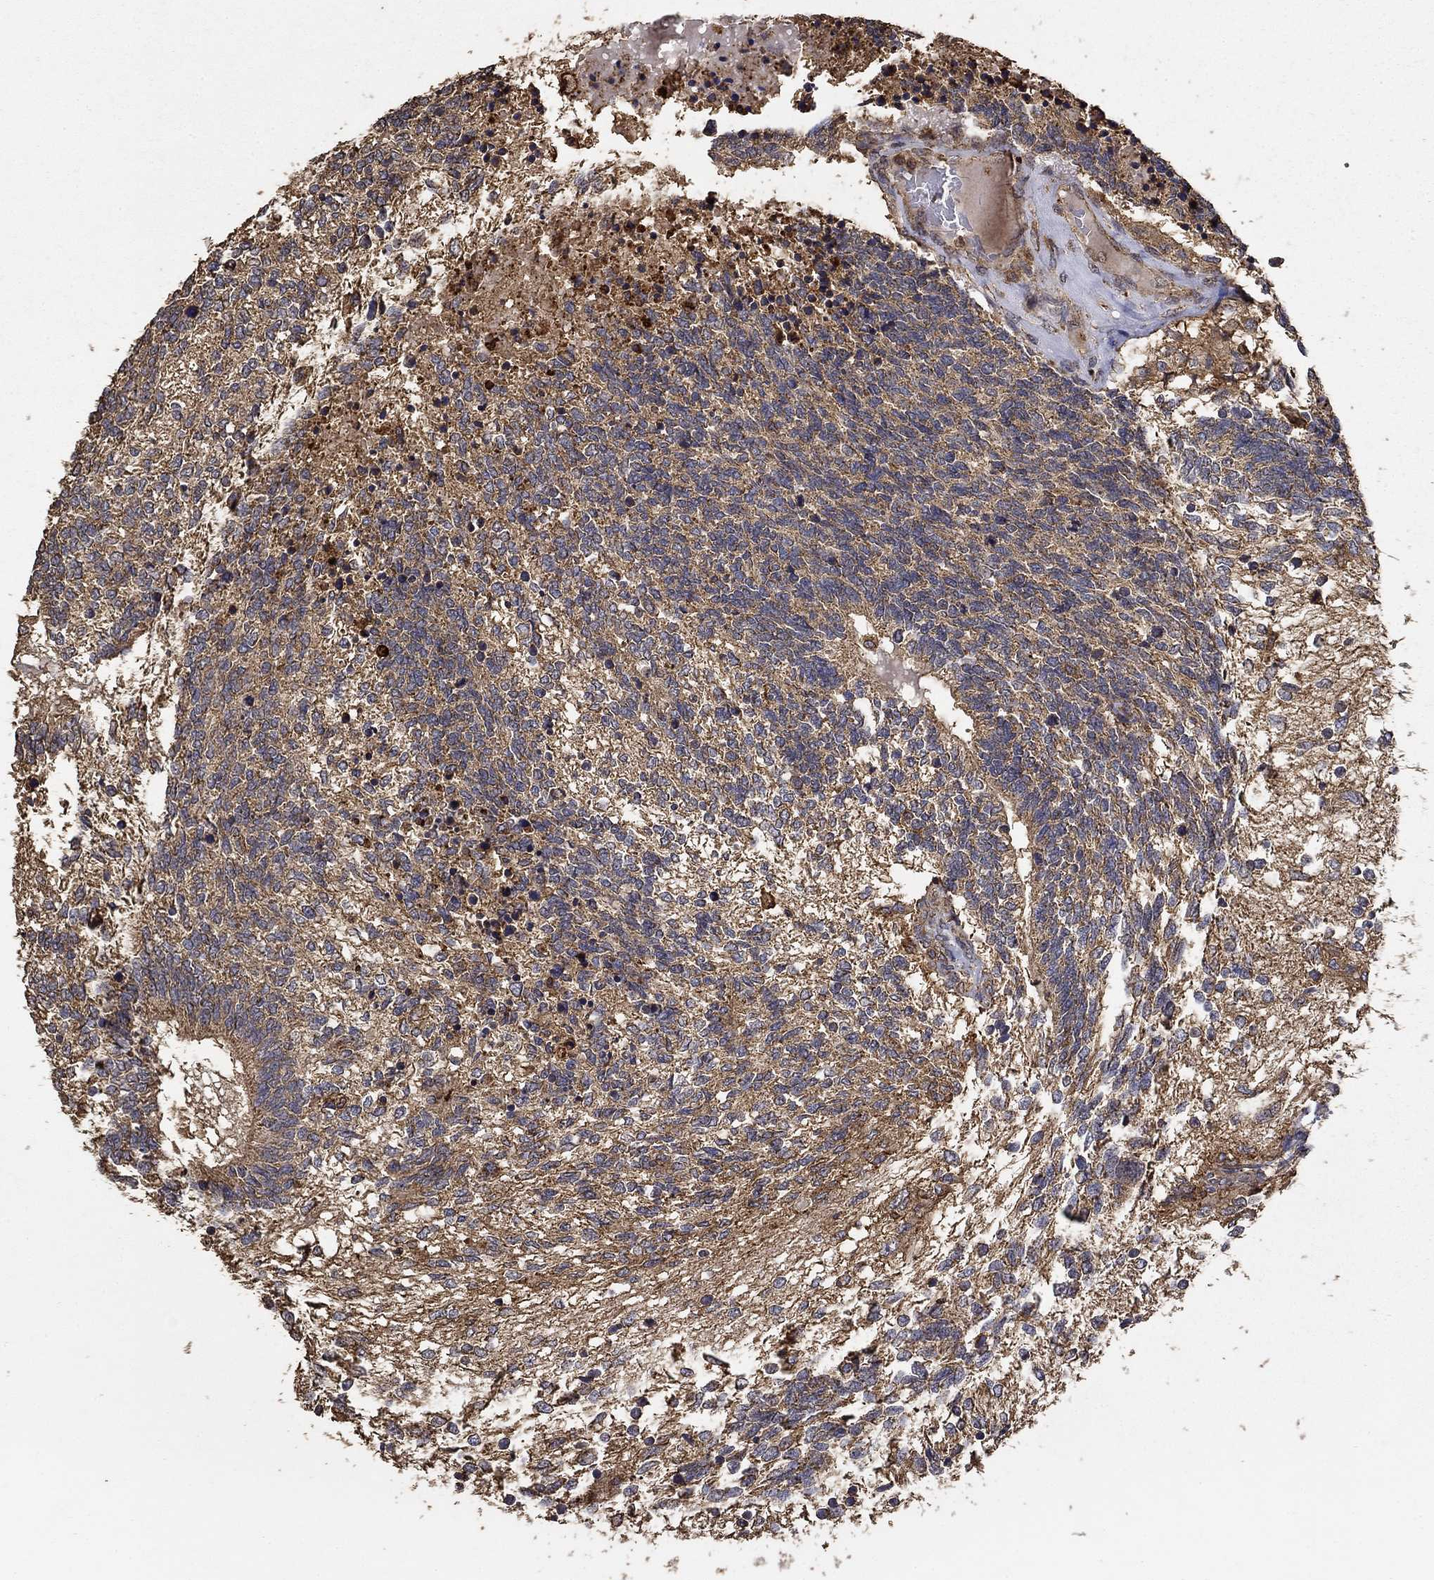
{"staining": {"intensity": "strong", "quantity": "25%-75%", "location": "cytoplasmic/membranous"}, "tissue": "testis cancer", "cell_type": "Tumor cells", "image_type": "cancer", "snomed": [{"axis": "morphology", "description": "Seminoma, NOS"}, {"axis": "morphology", "description": "Carcinoma, Embryonal, NOS"}, {"axis": "topography", "description": "Testis"}], "caption": "Immunohistochemical staining of testis cancer reveals high levels of strong cytoplasmic/membranous protein staining in approximately 25%-75% of tumor cells.", "gene": "IFRD1", "patient": {"sex": "male", "age": 41}}